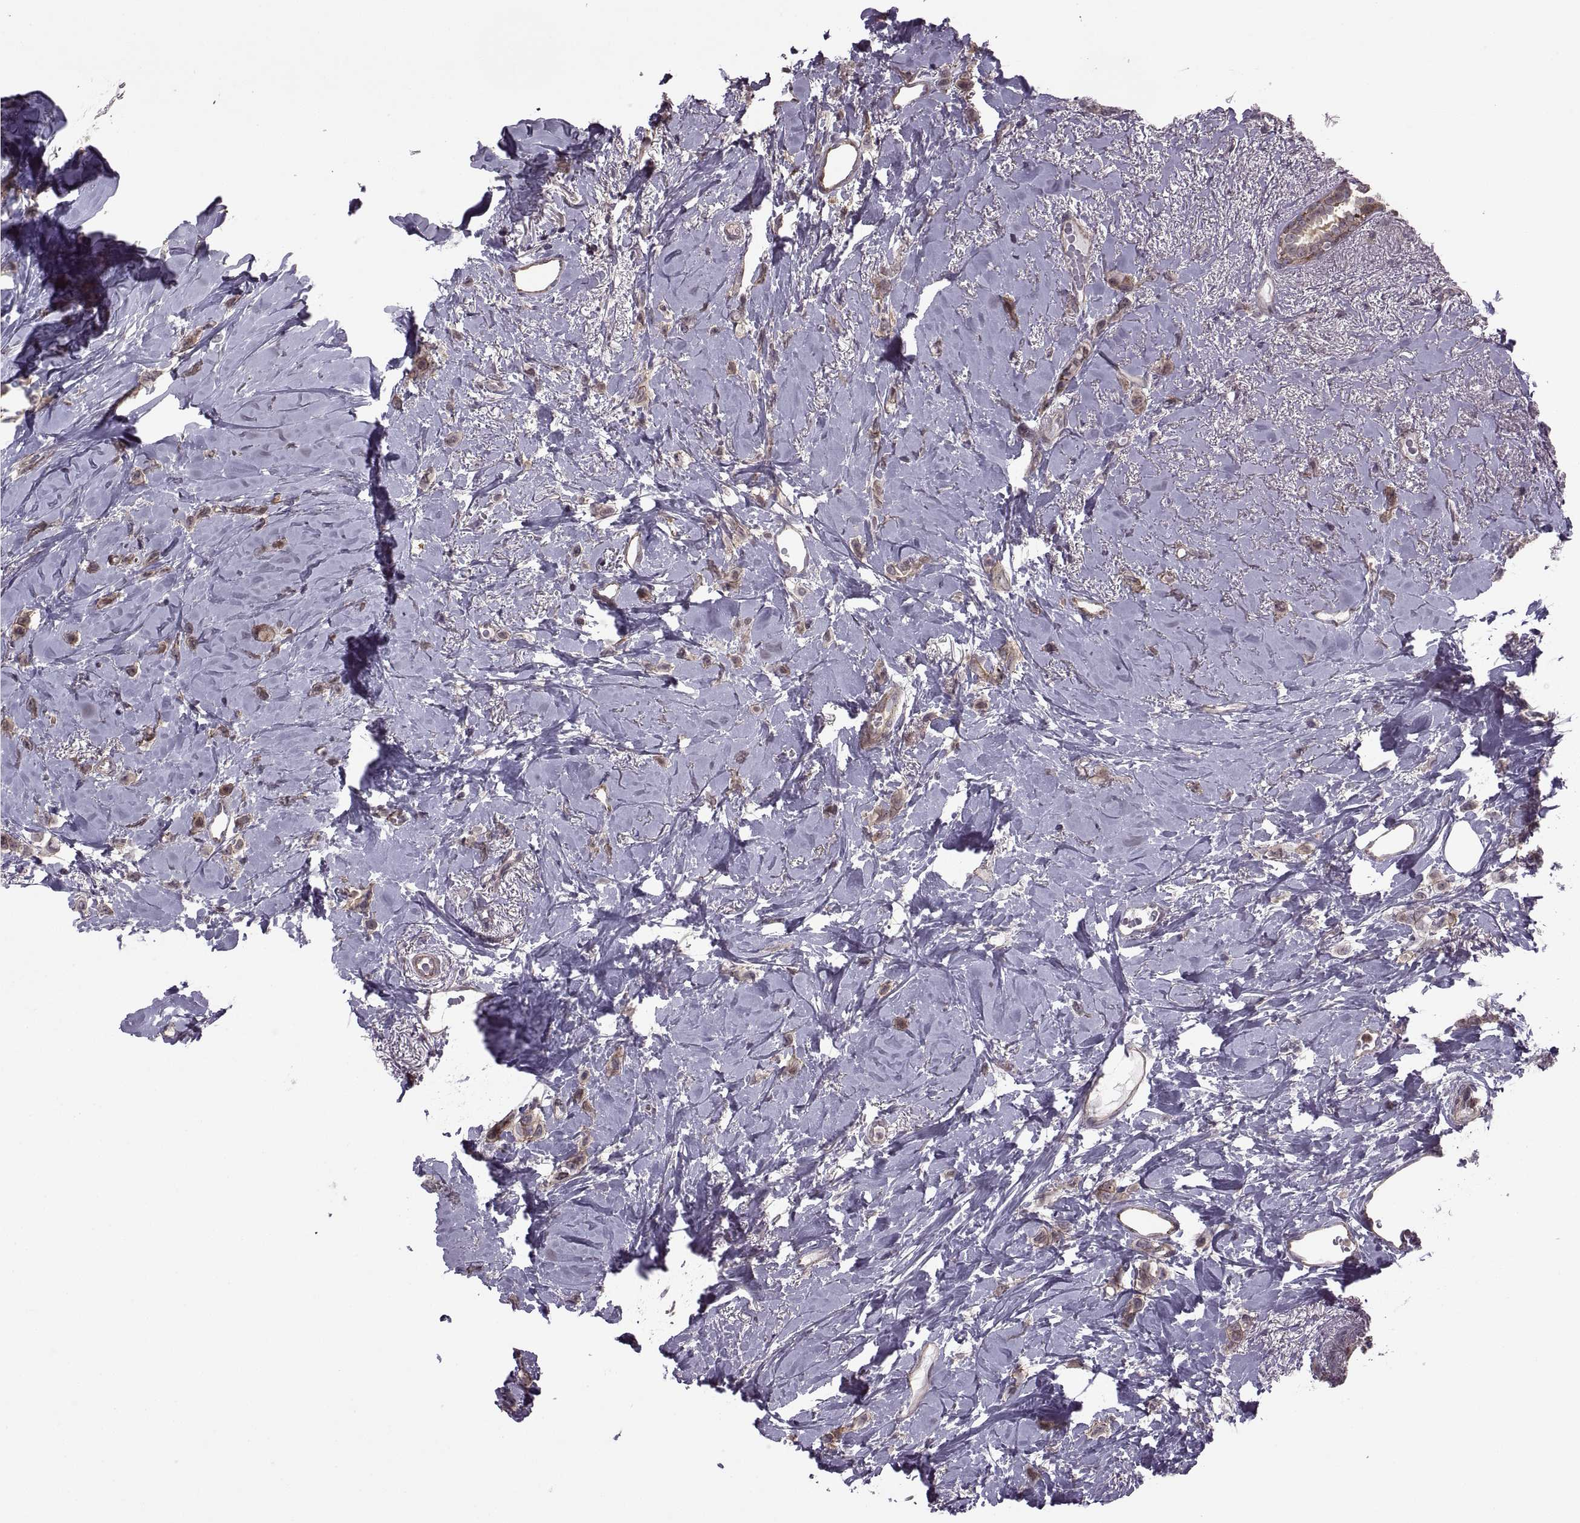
{"staining": {"intensity": "weak", "quantity": ">75%", "location": "cytoplasmic/membranous"}, "tissue": "breast cancer", "cell_type": "Tumor cells", "image_type": "cancer", "snomed": [{"axis": "morphology", "description": "Lobular carcinoma"}, {"axis": "topography", "description": "Breast"}], "caption": "Human breast cancer stained for a protein (brown) demonstrates weak cytoplasmic/membranous positive positivity in about >75% of tumor cells.", "gene": "ODF3", "patient": {"sex": "female", "age": 66}}